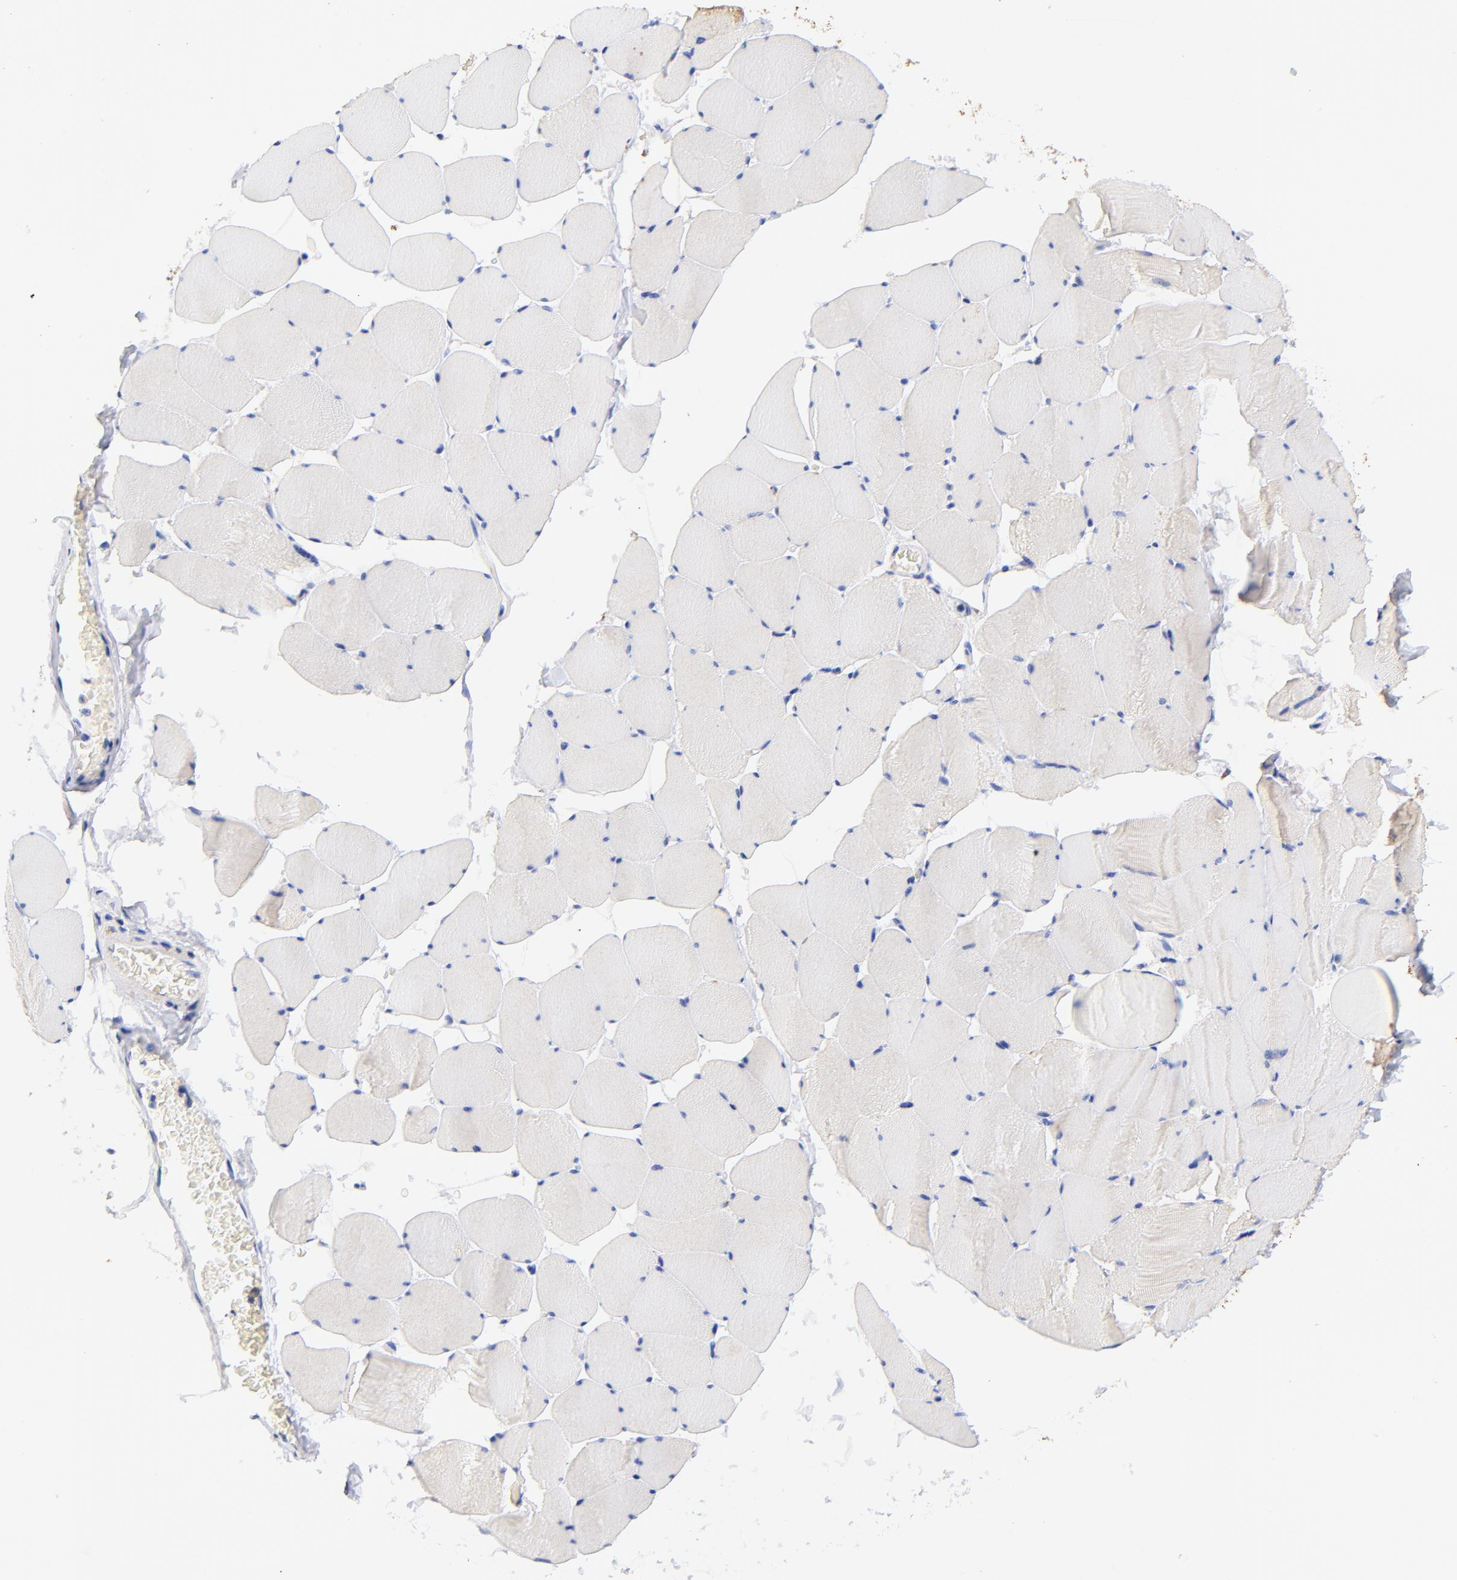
{"staining": {"intensity": "weak", "quantity": "25%-75%", "location": "cytoplasmic/membranous"}, "tissue": "skeletal muscle", "cell_type": "Myocytes", "image_type": "normal", "snomed": [{"axis": "morphology", "description": "Normal tissue, NOS"}, {"axis": "topography", "description": "Skeletal muscle"}], "caption": "Immunohistochemical staining of unremarkable human skeletal muscle demonstrates 25%-75% levels of weak cytoplasmic/membranous protein expression in about 25%-75% of myocytes. (DAB (3,3'-diaminobenzidine) = brown stain, brightfield microscopy at high magnification).", "gene": "ATP5F1D", "patient": {"sex": "male", "age": 62}}